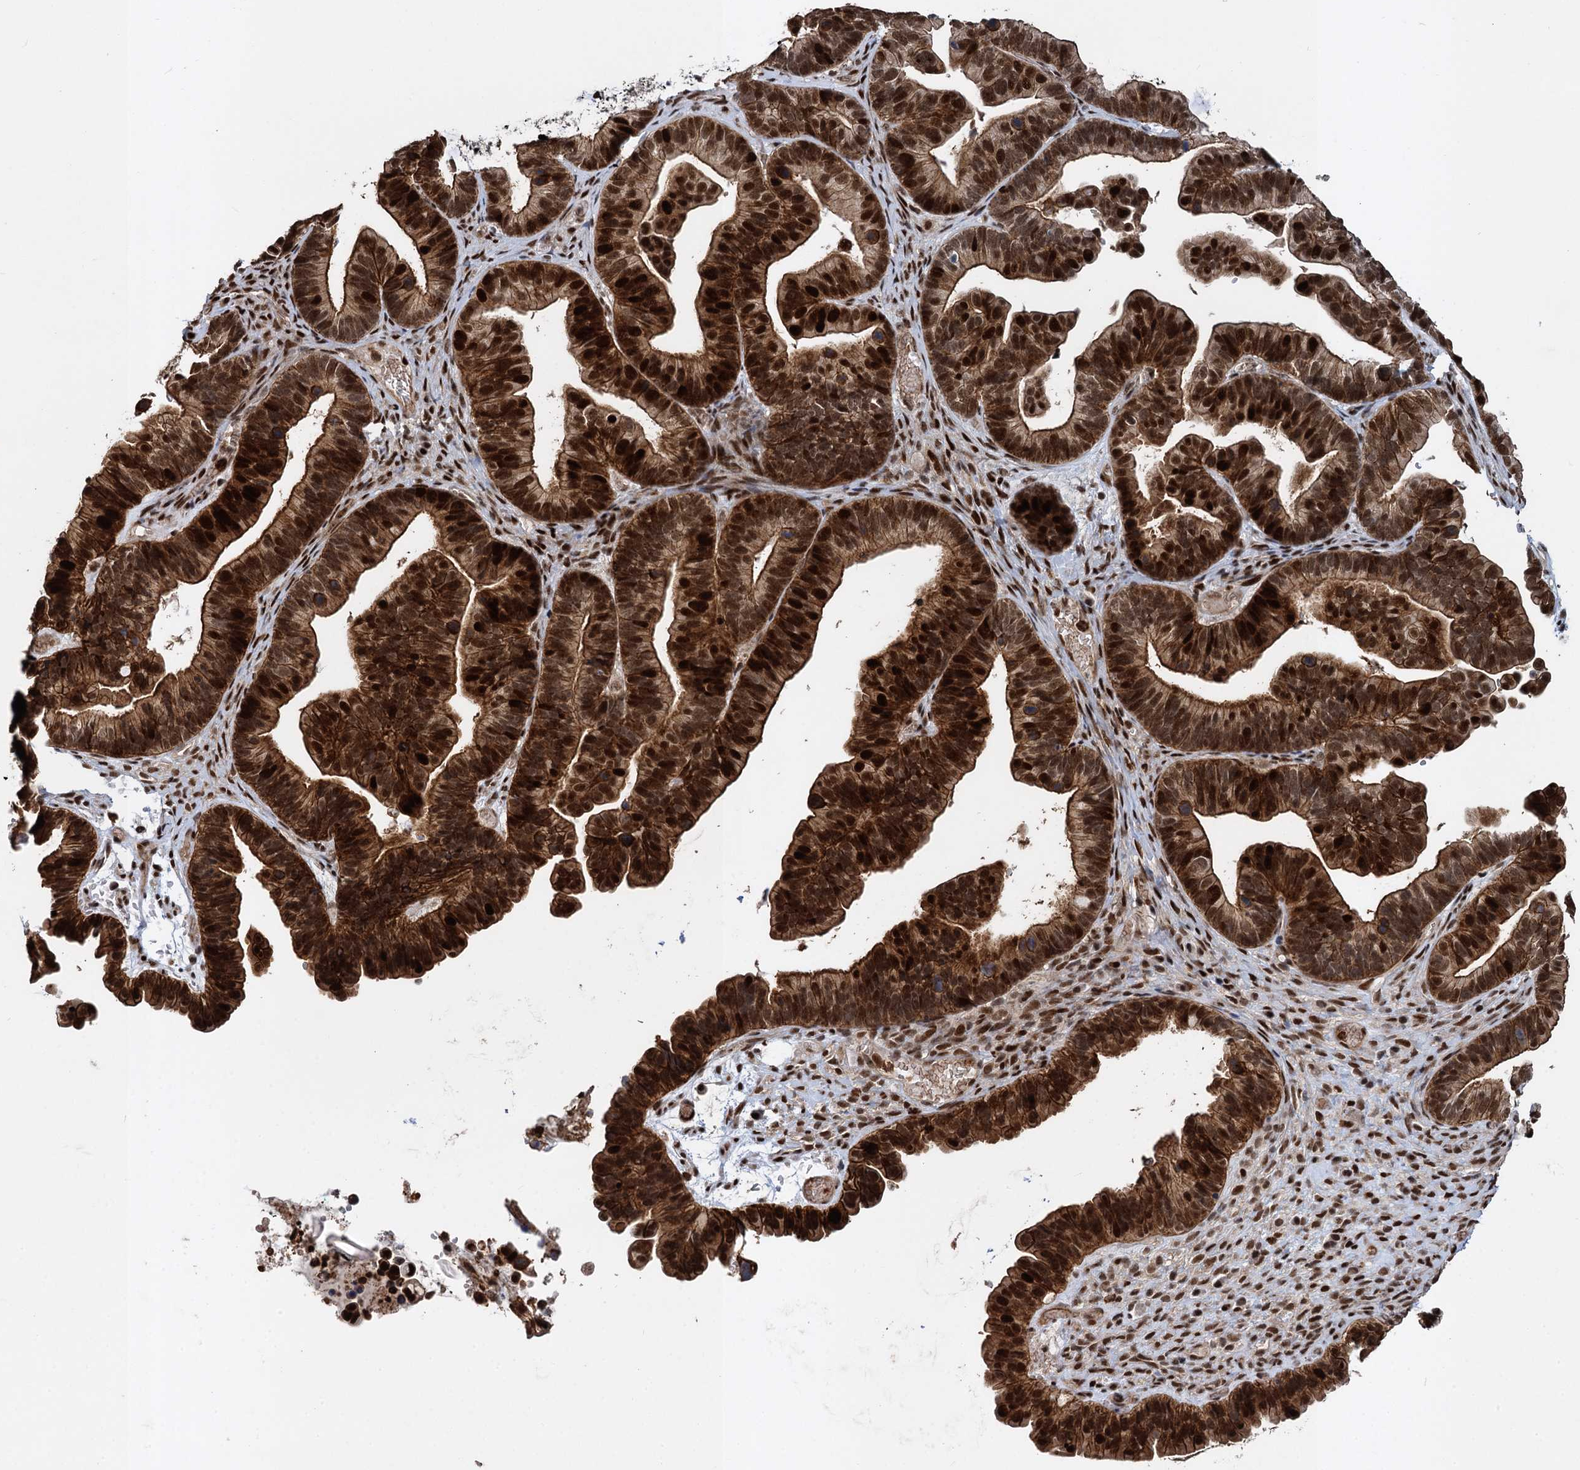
{"staining": {"intensity": "strong", "quantity": ">75%", "location": "cytoplasmic/membranous,nuclear"}, "tissue": "ovarian cancer", "cell_type": "Tumor cells", "image_type": "cancer", "snomed": [{"axis": "morphology", "description": "Cystadenocarcinoma, serous, NOS"}, {"axis": "topography", "description": "Ovary"}], "caption": "Immunohistochemical staining of human ovarian cancer displays high levels of strong cytoplasmic/membranous and nuclear protein staining in about >75% of tumor cells.", "gene": "ANKRD49", "patient": {"sex": "female", "age": 56}}